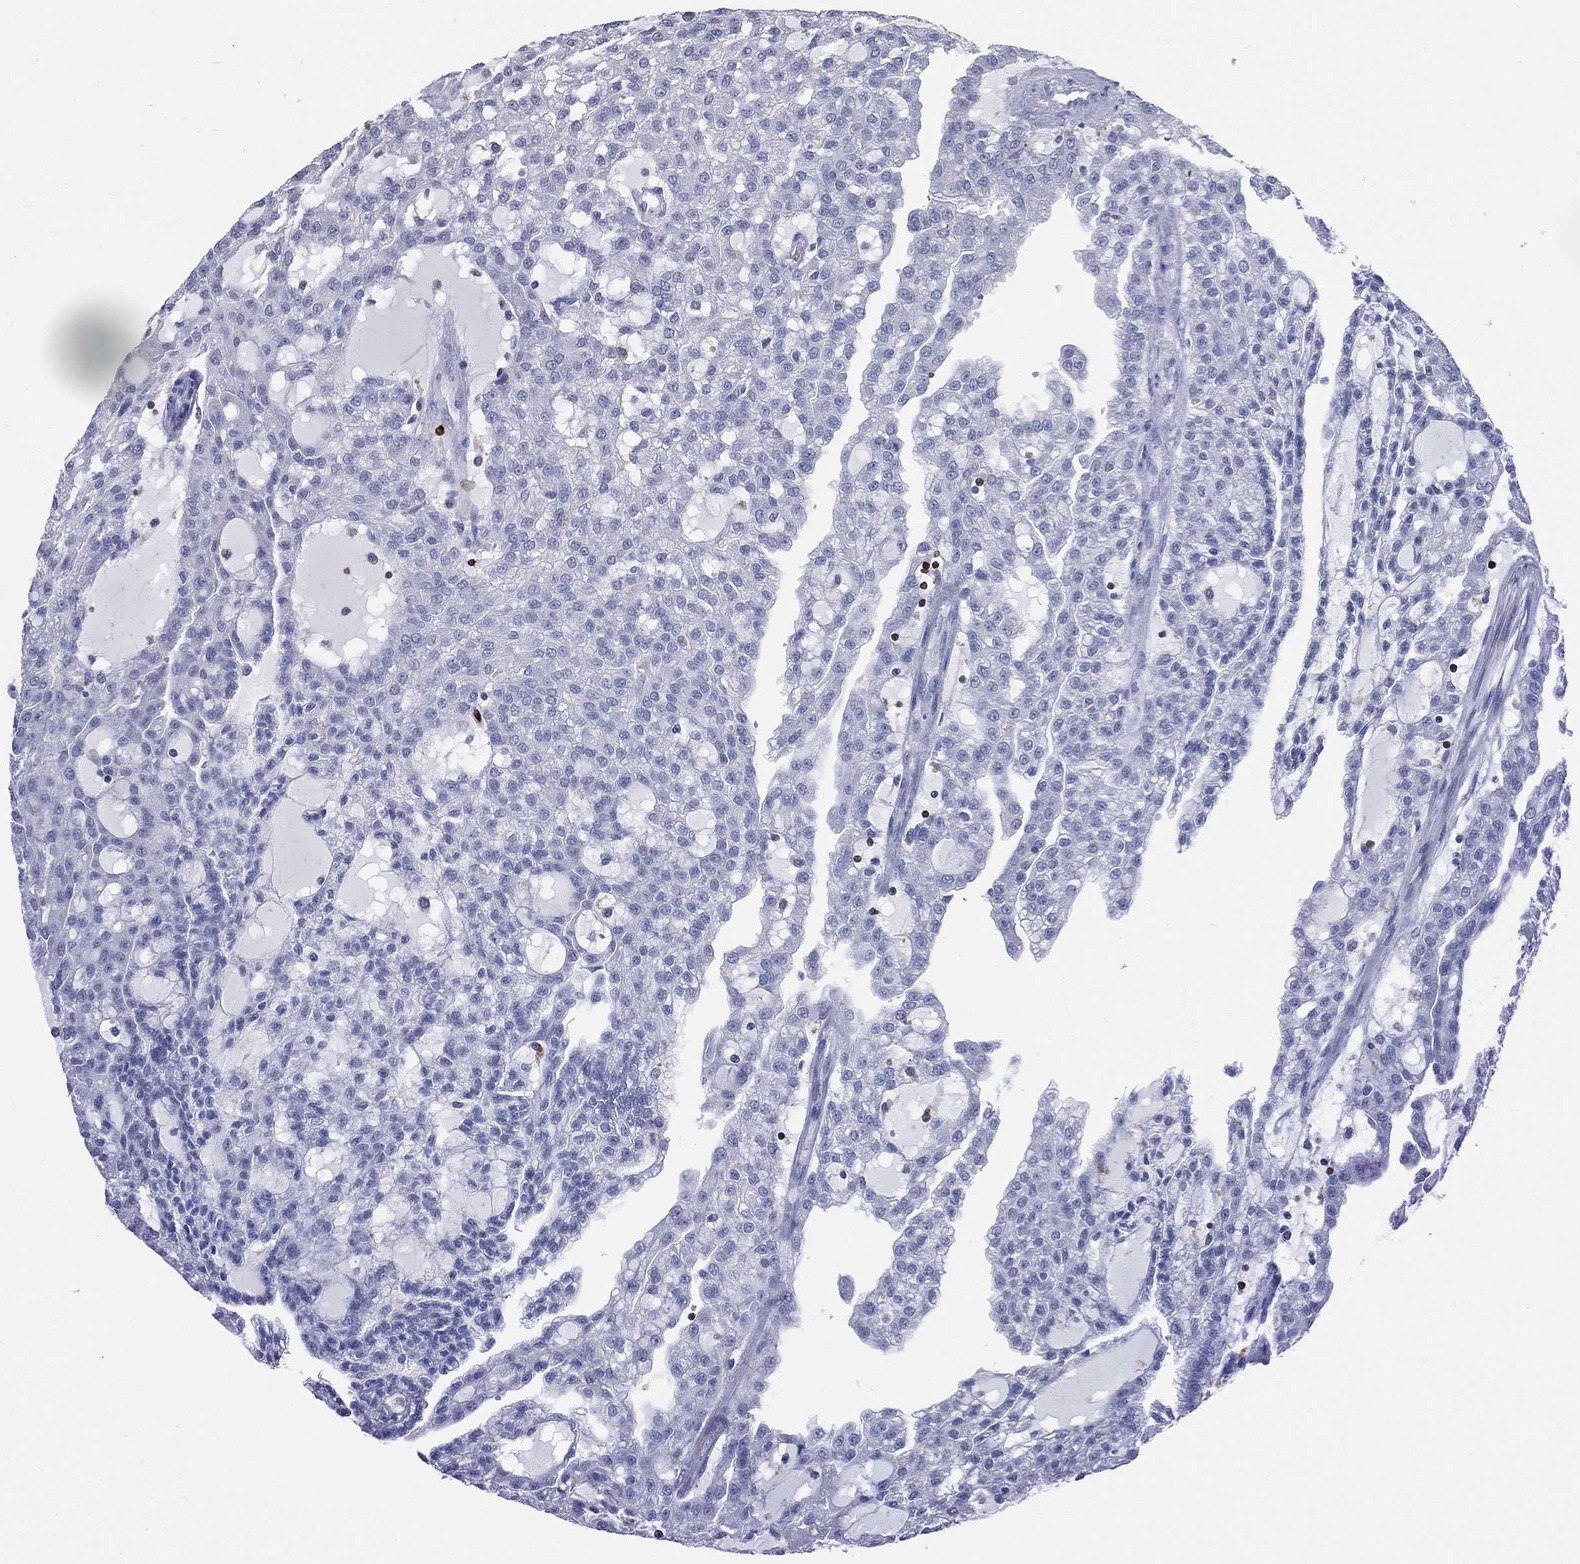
{"staining": {"intensity": "negative", "quantity": "none", "location": "none"}, "tissue": "renal cancer", "cell_type": "Tumor cells", "image_type": "cancer", "snomed": [{"axis": "morphology", "description": "Adenocarcinoma, NOS"}, {"axis": "topography", "description": "Kidney"}], "caption": "The immunohistochemistry image has no significant expression in tumor cells of renal cancer (adenocarcinoma) tissue.", "gene": "CTSW", "patient": {"sex": "male", "age": 63}}